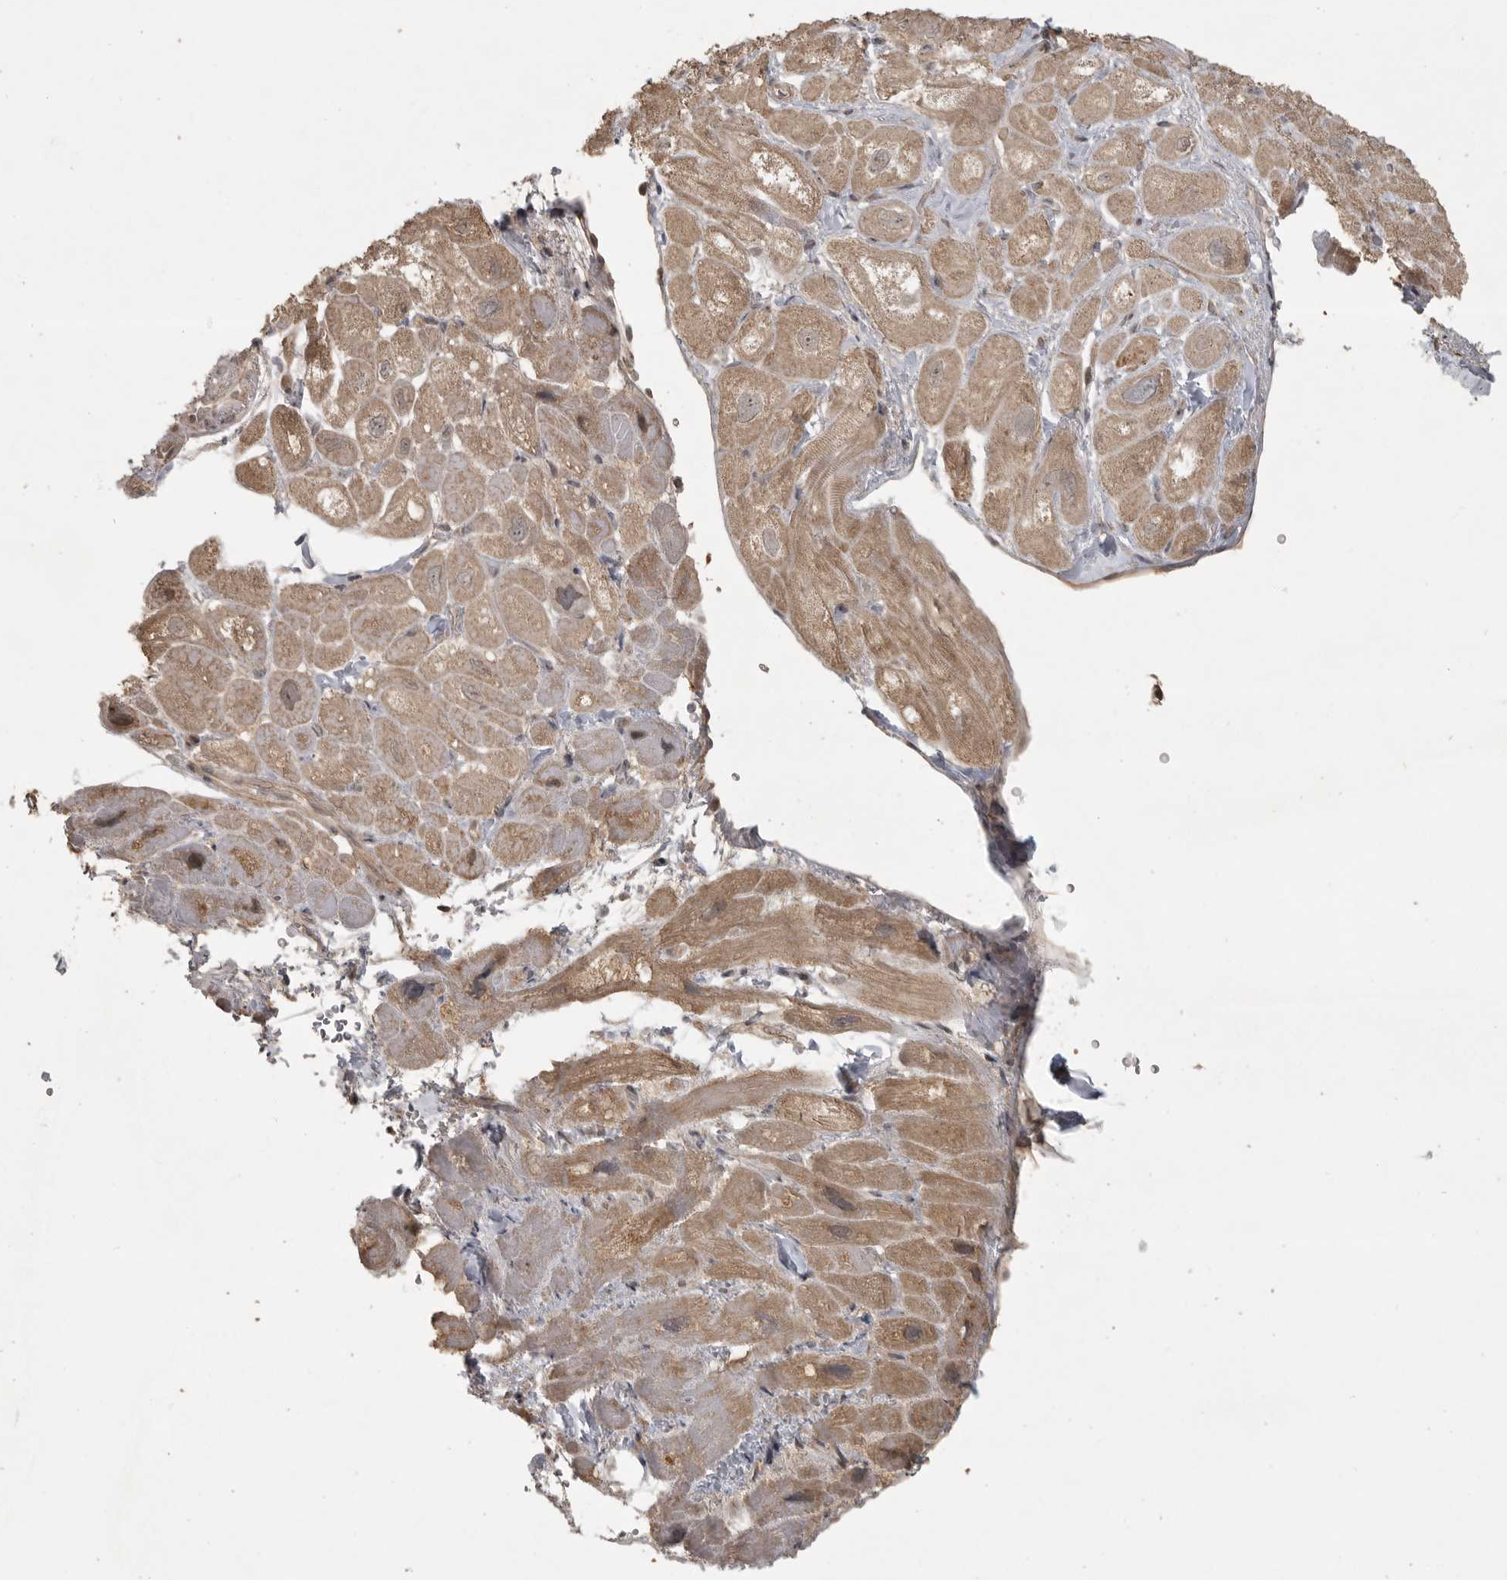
{"staining": {"intensity": "moderate", "quantity": ">75%", "location": "cytoplasmic/membranous"}, "tissue": "heart muscle", "cell_type": "Cardiomyocytes", "image_type": "normal", "snomed": [{"axis": "morphology", "description": "Normal tissue, NOS"}, {"axis": "topography", "description": "Heart"}], "caption": "About >75% of cardiomyocytes in unremarkable heart muscle exhibit moderate cytoplasmic/membranous protein staining as visualized by brown immunohistochemical staining.", "gene": "LLGL1", "patient": {"sex": "male", "age": 49}}